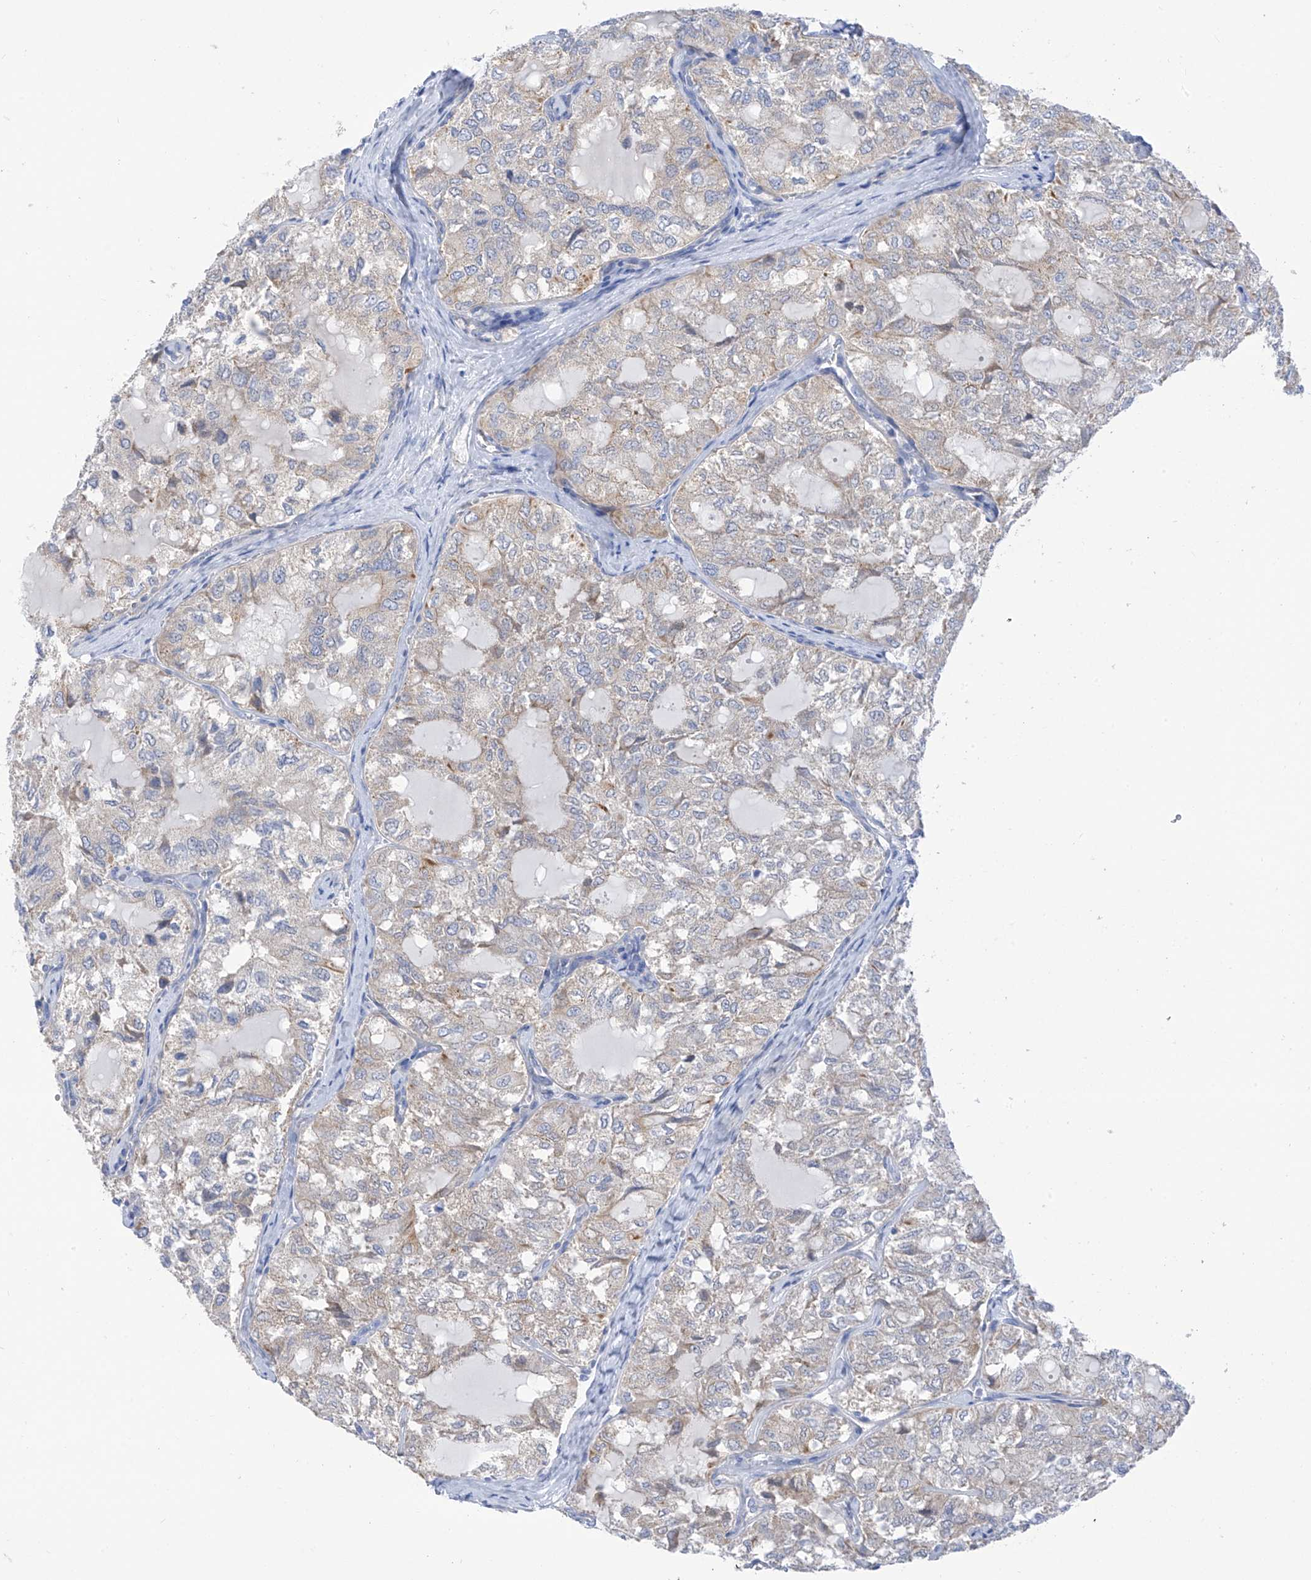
{"staining": {"intensity": "weak", "quantity": "<25%", "location": "cytoplasmic/membranous"}, "tissue": "thyroid cancer", "cell_type": "Tumor cells", "image_type": "cancer", "snomed": [{"axis": "morphology", "description": "Follicular adenoma carcinoma, NOS"}, {"axis": "topography", "description": "Thyroid gland"}], "caption": "Tumor cells are negative for protein expression in human follicular adenoma carcinoma (thyroid).", "gene": "PIK3C2B", "patient": {"sex": "male", "age": 75}}